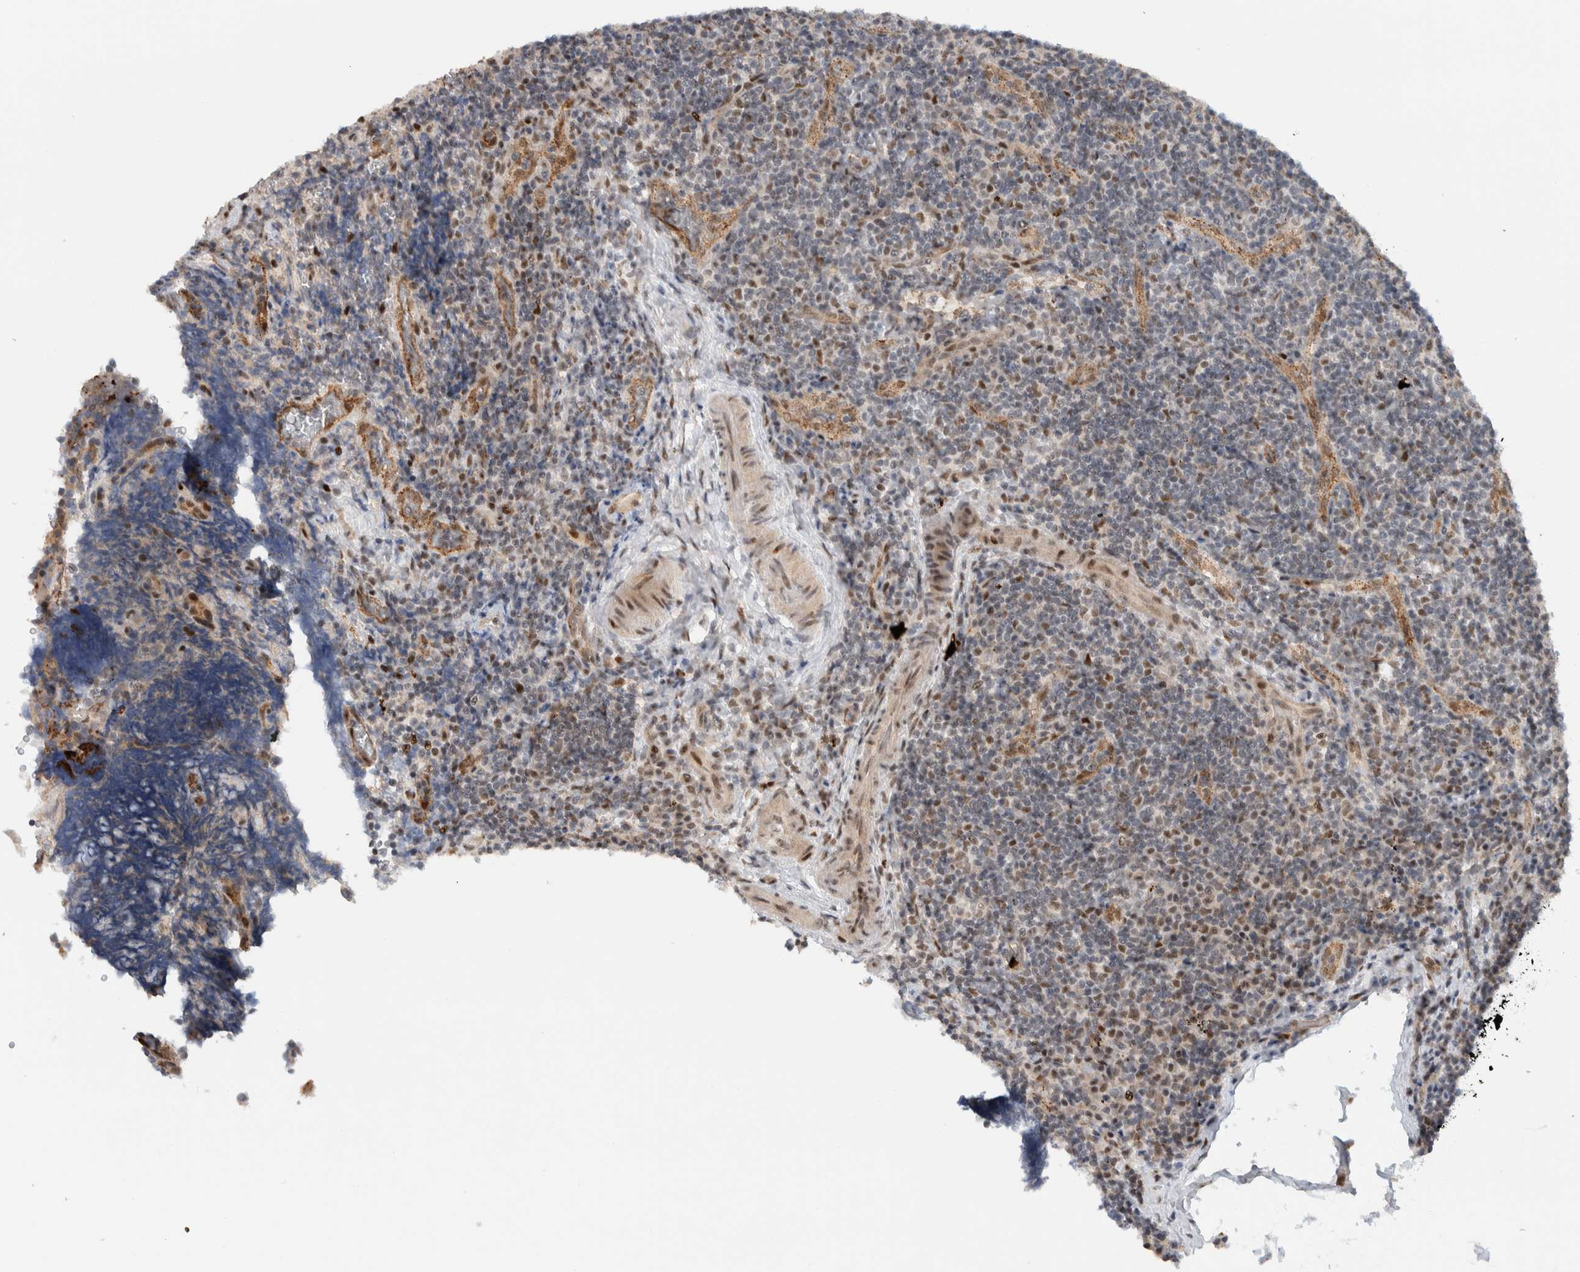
{"staining": {"intensity": "negative", "quantity": "none", "location": "none"}, "tissue": "lymphoma", "cell_type": "Tumor cells", "image_type": "cancer", "snomed": [{"axis": "morphology", "description": "Malignant lymphoma, non-Hodgkin's type, High grade"}, {"axis": "topography", "description": "Tonsil"}], "caption": "Immunohistochemical staining of lymphoma reveals no significant staining in tumor cells.", "gene": "ZFP91", "patient": {"sex": "female", "age": 36}}